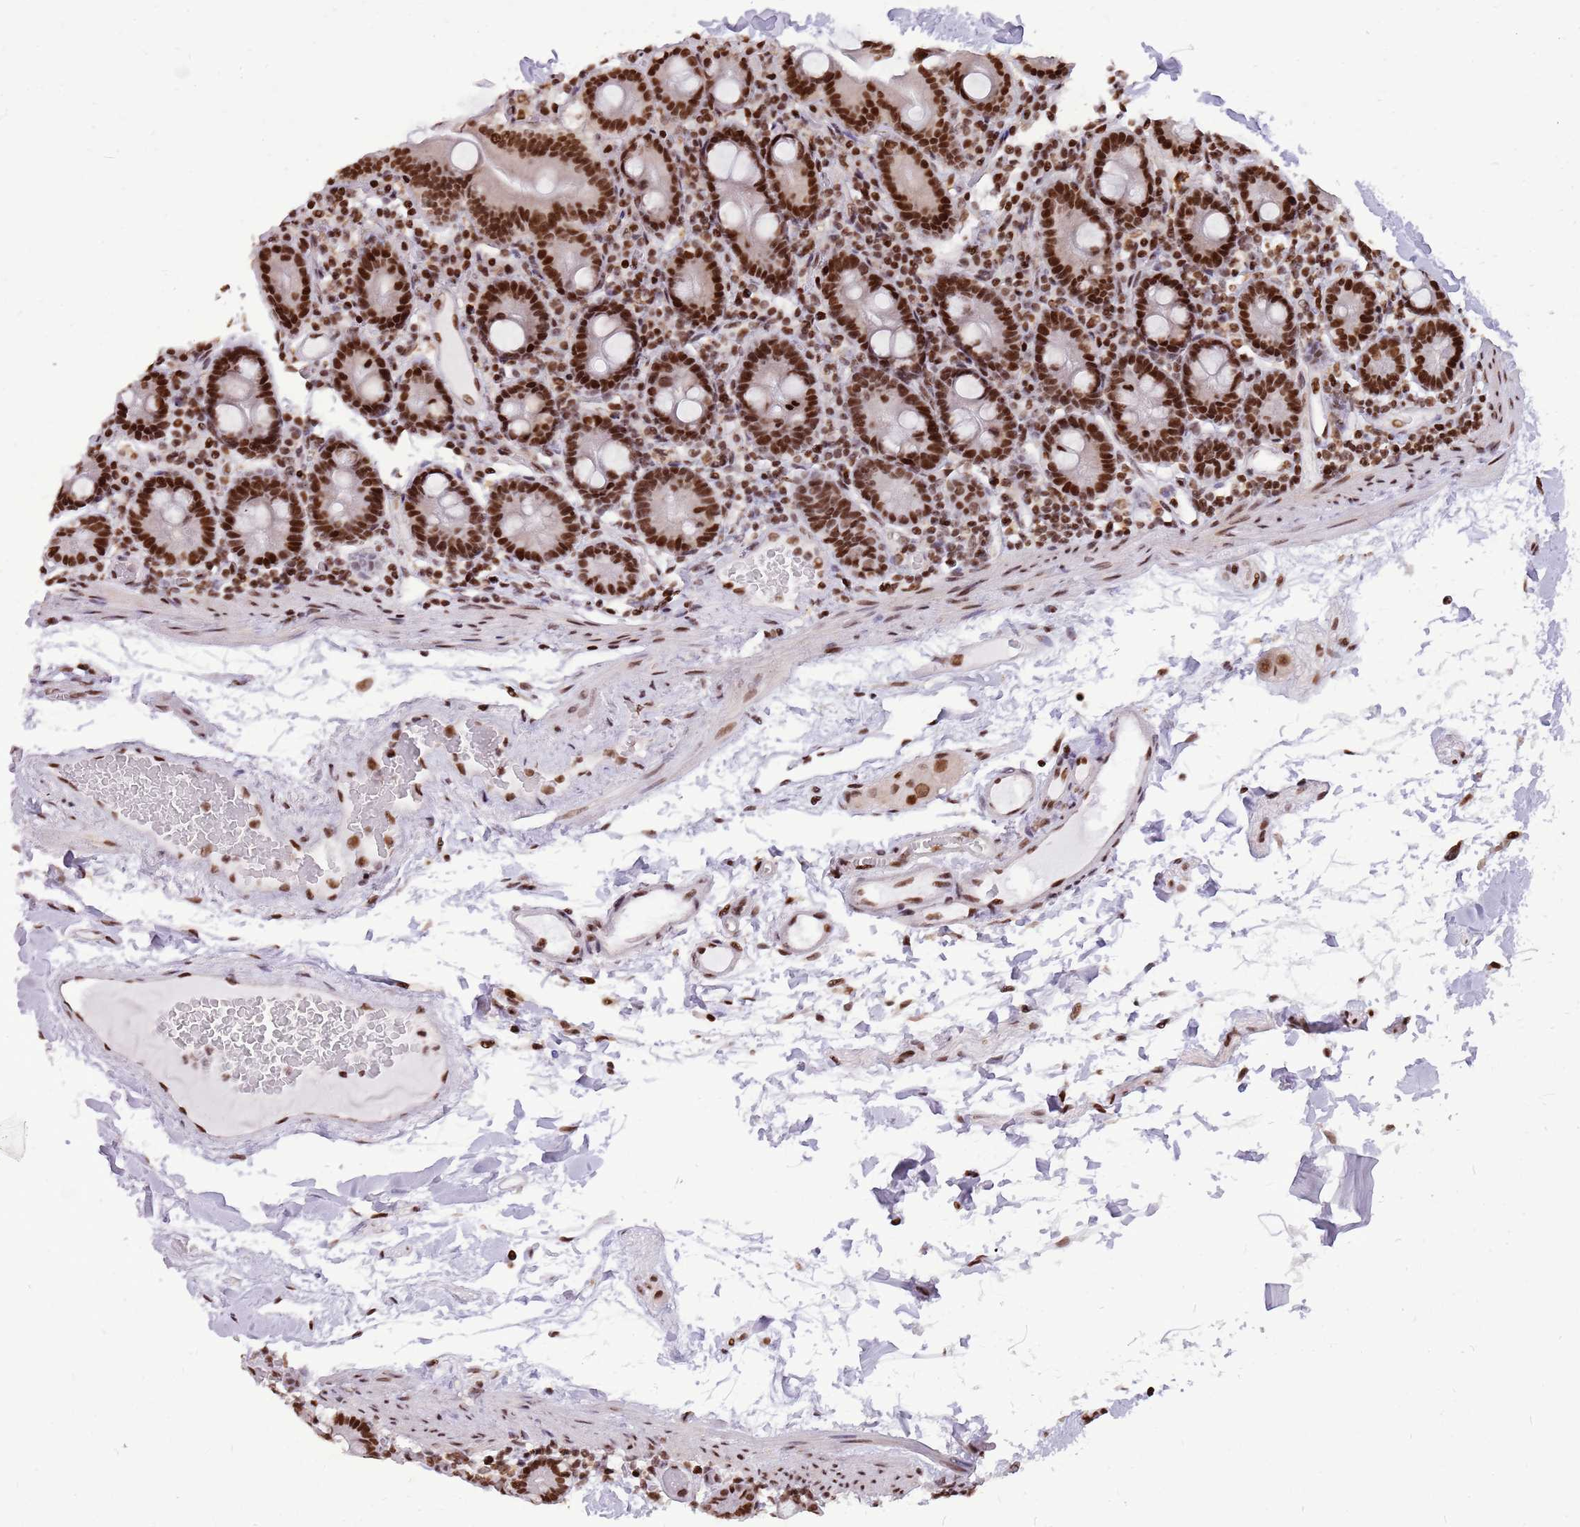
{"staining": {"intensity": "strong", "quantity": ">75%", "location": "nuclear"}, "tissue": "duodenum", "cell_type": "Glandular cells", "image_type": "normal", "snomed": [{"axis": "morphology", "description": "Normal tissue, NOS"}, {"axis": "topography", "description": "Duodenum"}], "caption": "A high-resolution photomicrograph shows immunohistochemistry (IHC) staining of unremarkable duodenum, which displays strong nuclear staining in approximately >75% of glandular cells. (Brightfield microscopy of DAB IHC at high magnification).", "gene": "WASHC4", "patient": {"sex": "male", "age": 55}}